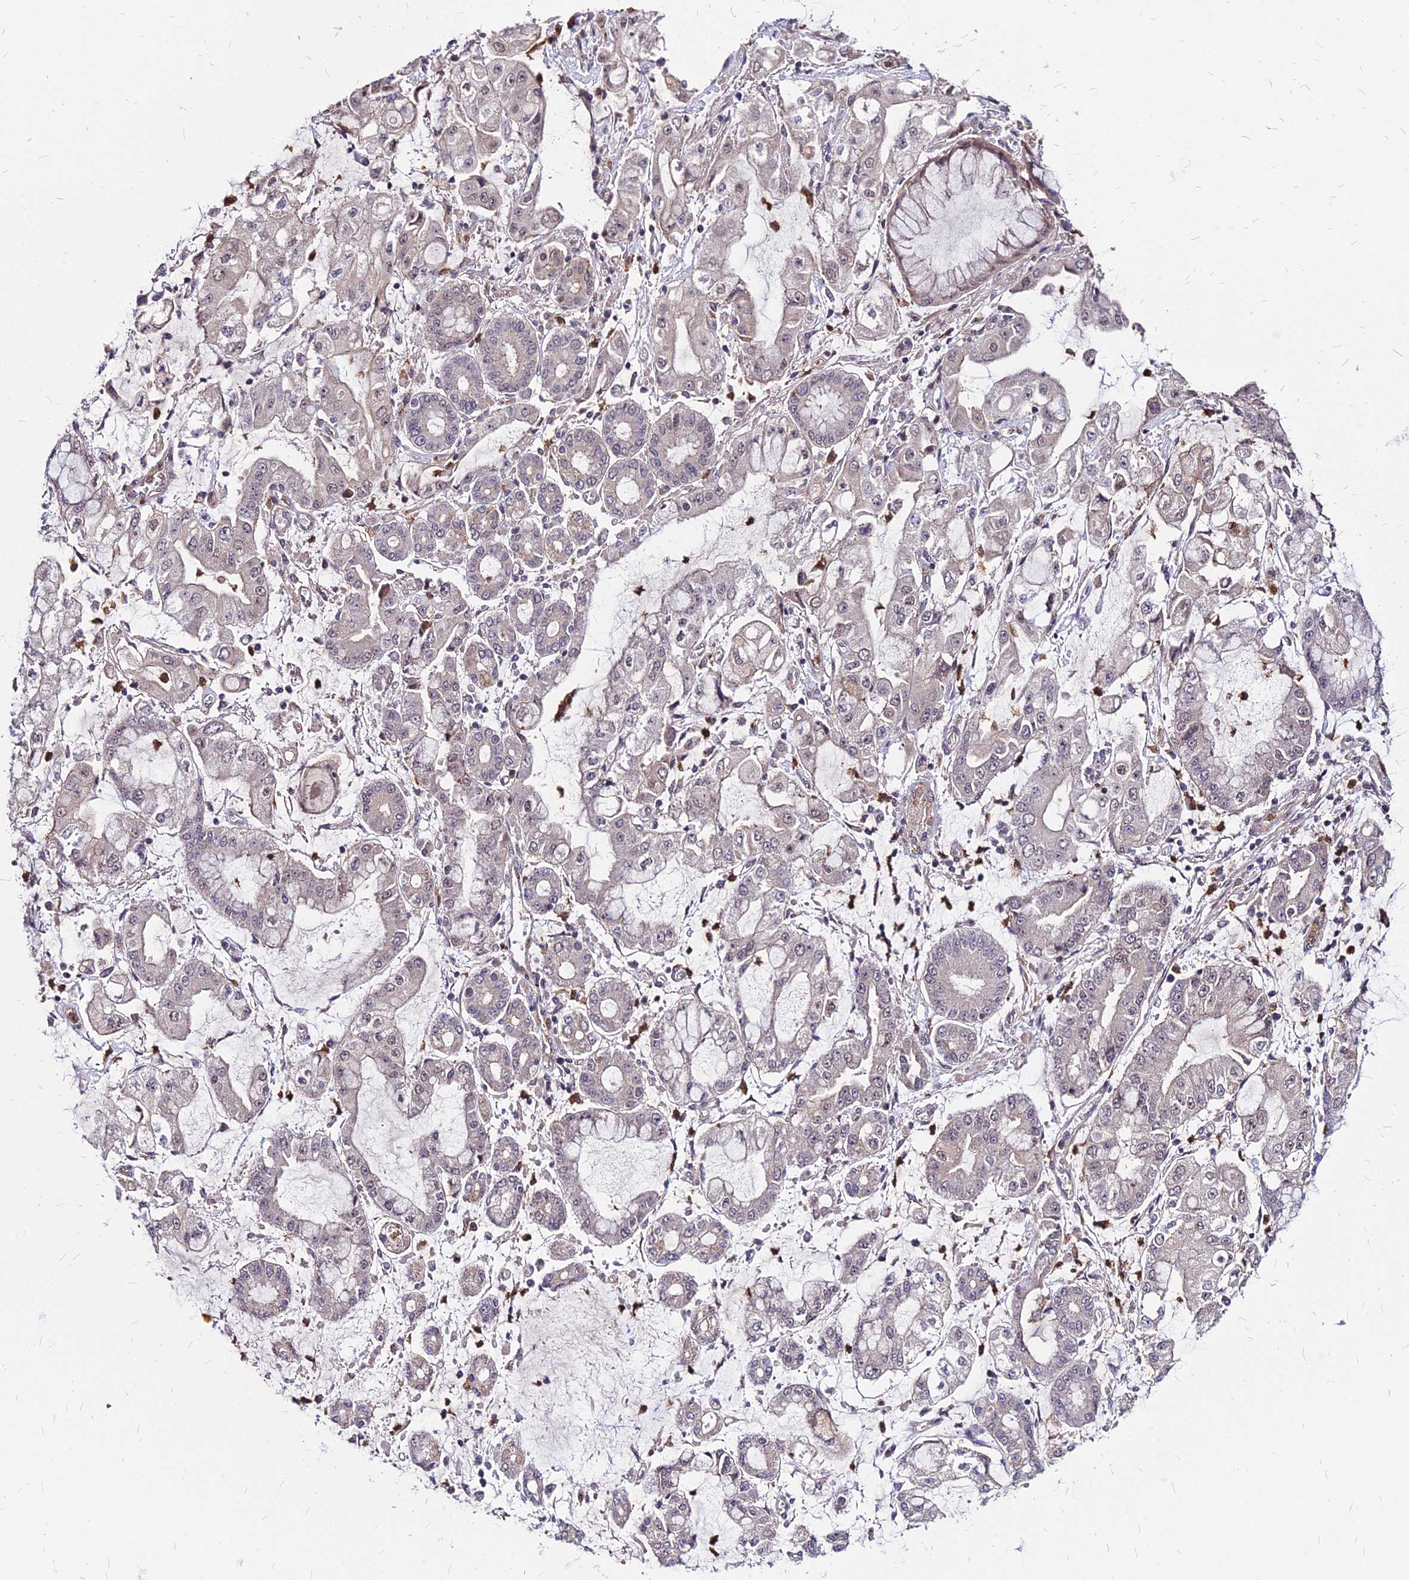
{"staining": {"intensity": "weak", "quantity": "<25%", "location": "nuclear"}, "tissue": "stomach cancer", "cell_type": "Tumor cells", "image_type": "cancer", "snomed": [{"axis": "morphology", "description": "Adenocarcinoma, NOS"}, {"axis": "topography", "description": "Stomach"}], "caption": "Stomach cancer was stained to show a protein in brown. There is no significant positivity in tumor cells.", "gene": "APBA3", "patient": {"sex": "male", "age": 76}}